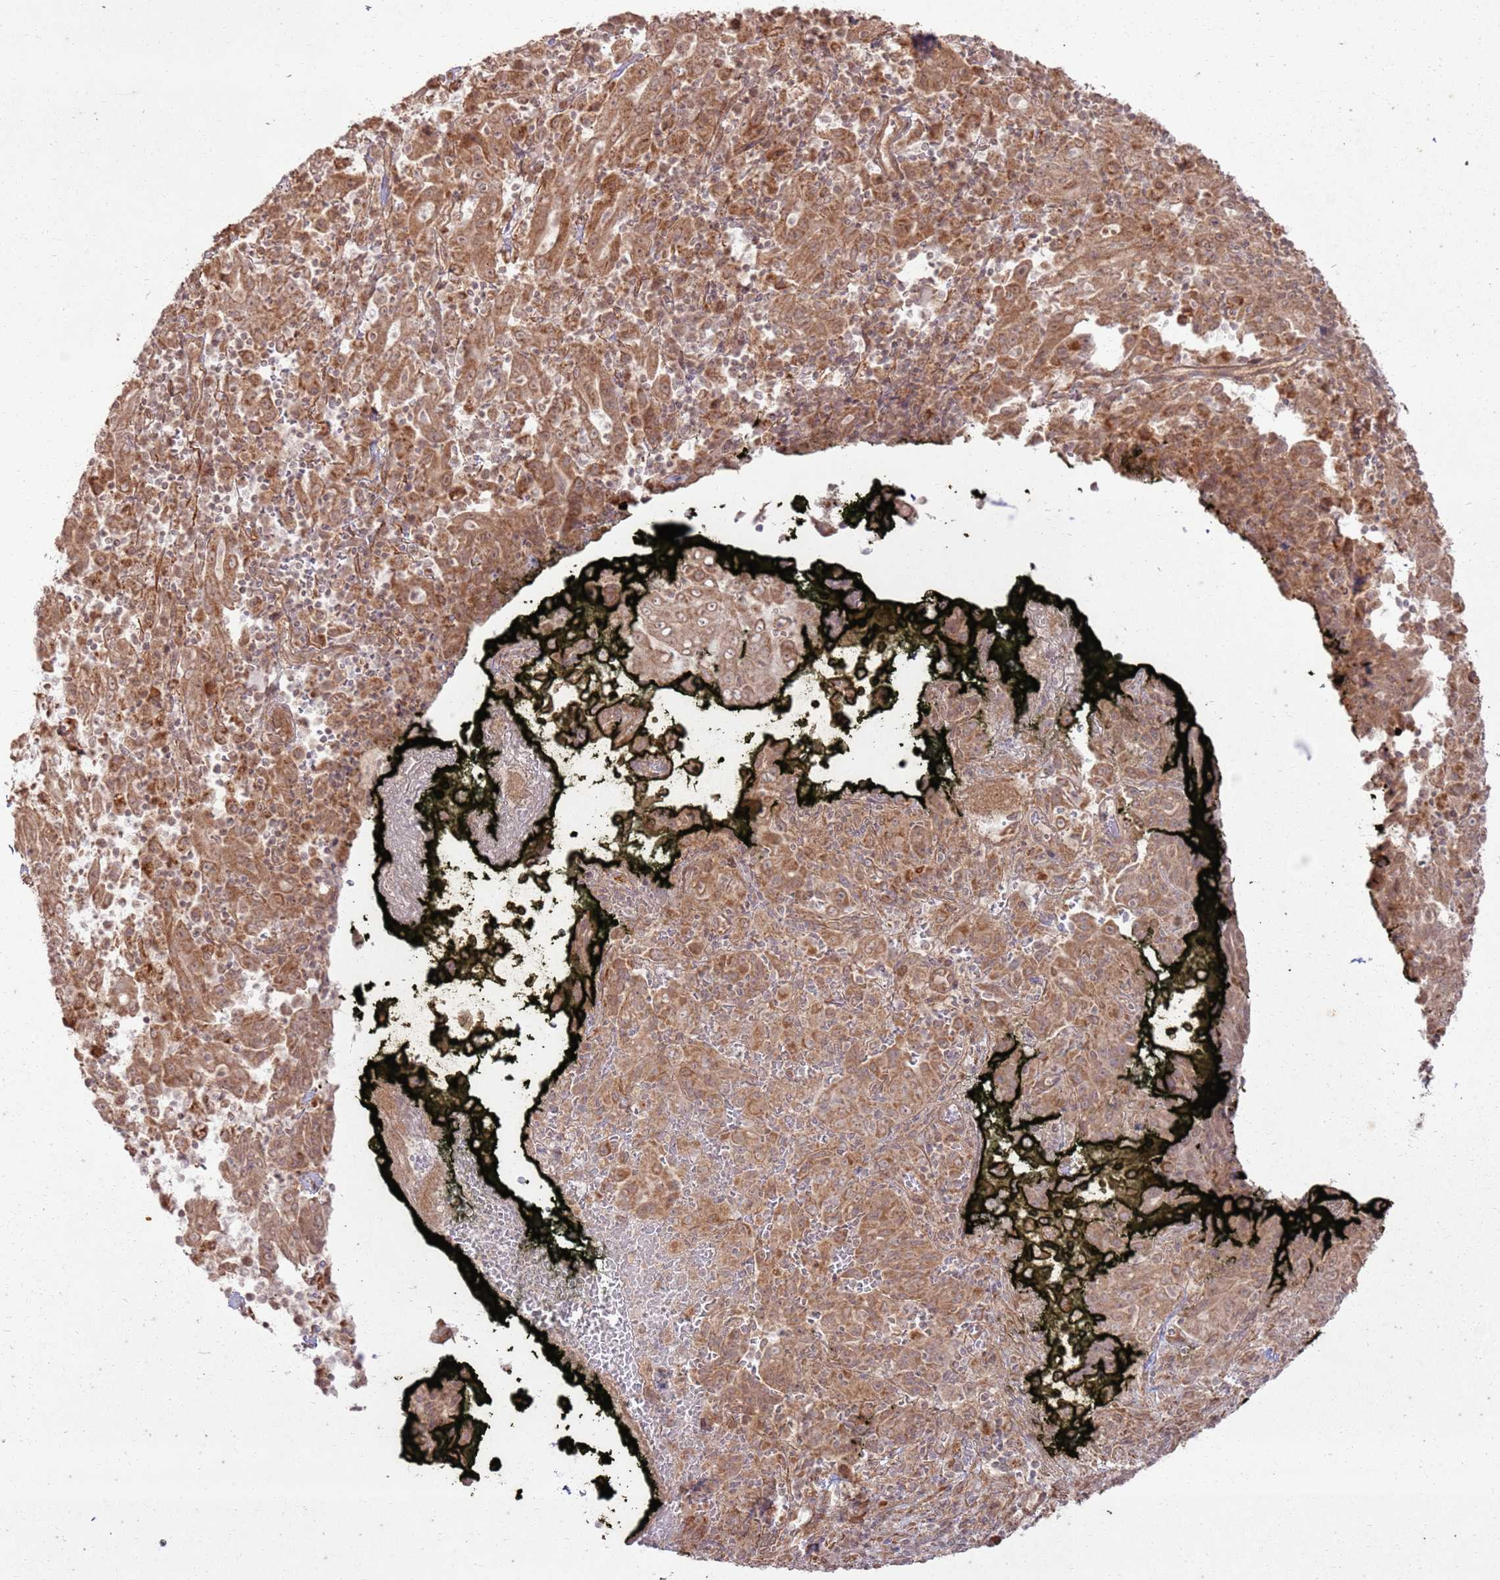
{"staining": {"intensity": "moderate", "quantity": ">75%", "location": "cytoplasmic/membranous,nuclear"}, "tissue": "pancreatic cancer", "cell_type": "Tumor cells", "image_type": "cancer", "snomed": [{"axis": "morphology", "description": "Adenocarcinoma, NOS"}, {"axis": "topography", "description": "Pancreas"}], "caption": "A photomicrograph showing moderate cytoplasmic/membranous and nuclear expression in about >75% of tumor cells in pancreatic cancer (adenocarcinoma), as visualized by brown immunohistochemical staining.", "gene": "ZNF623", "patient": {"sex": "male", "age": 63}}